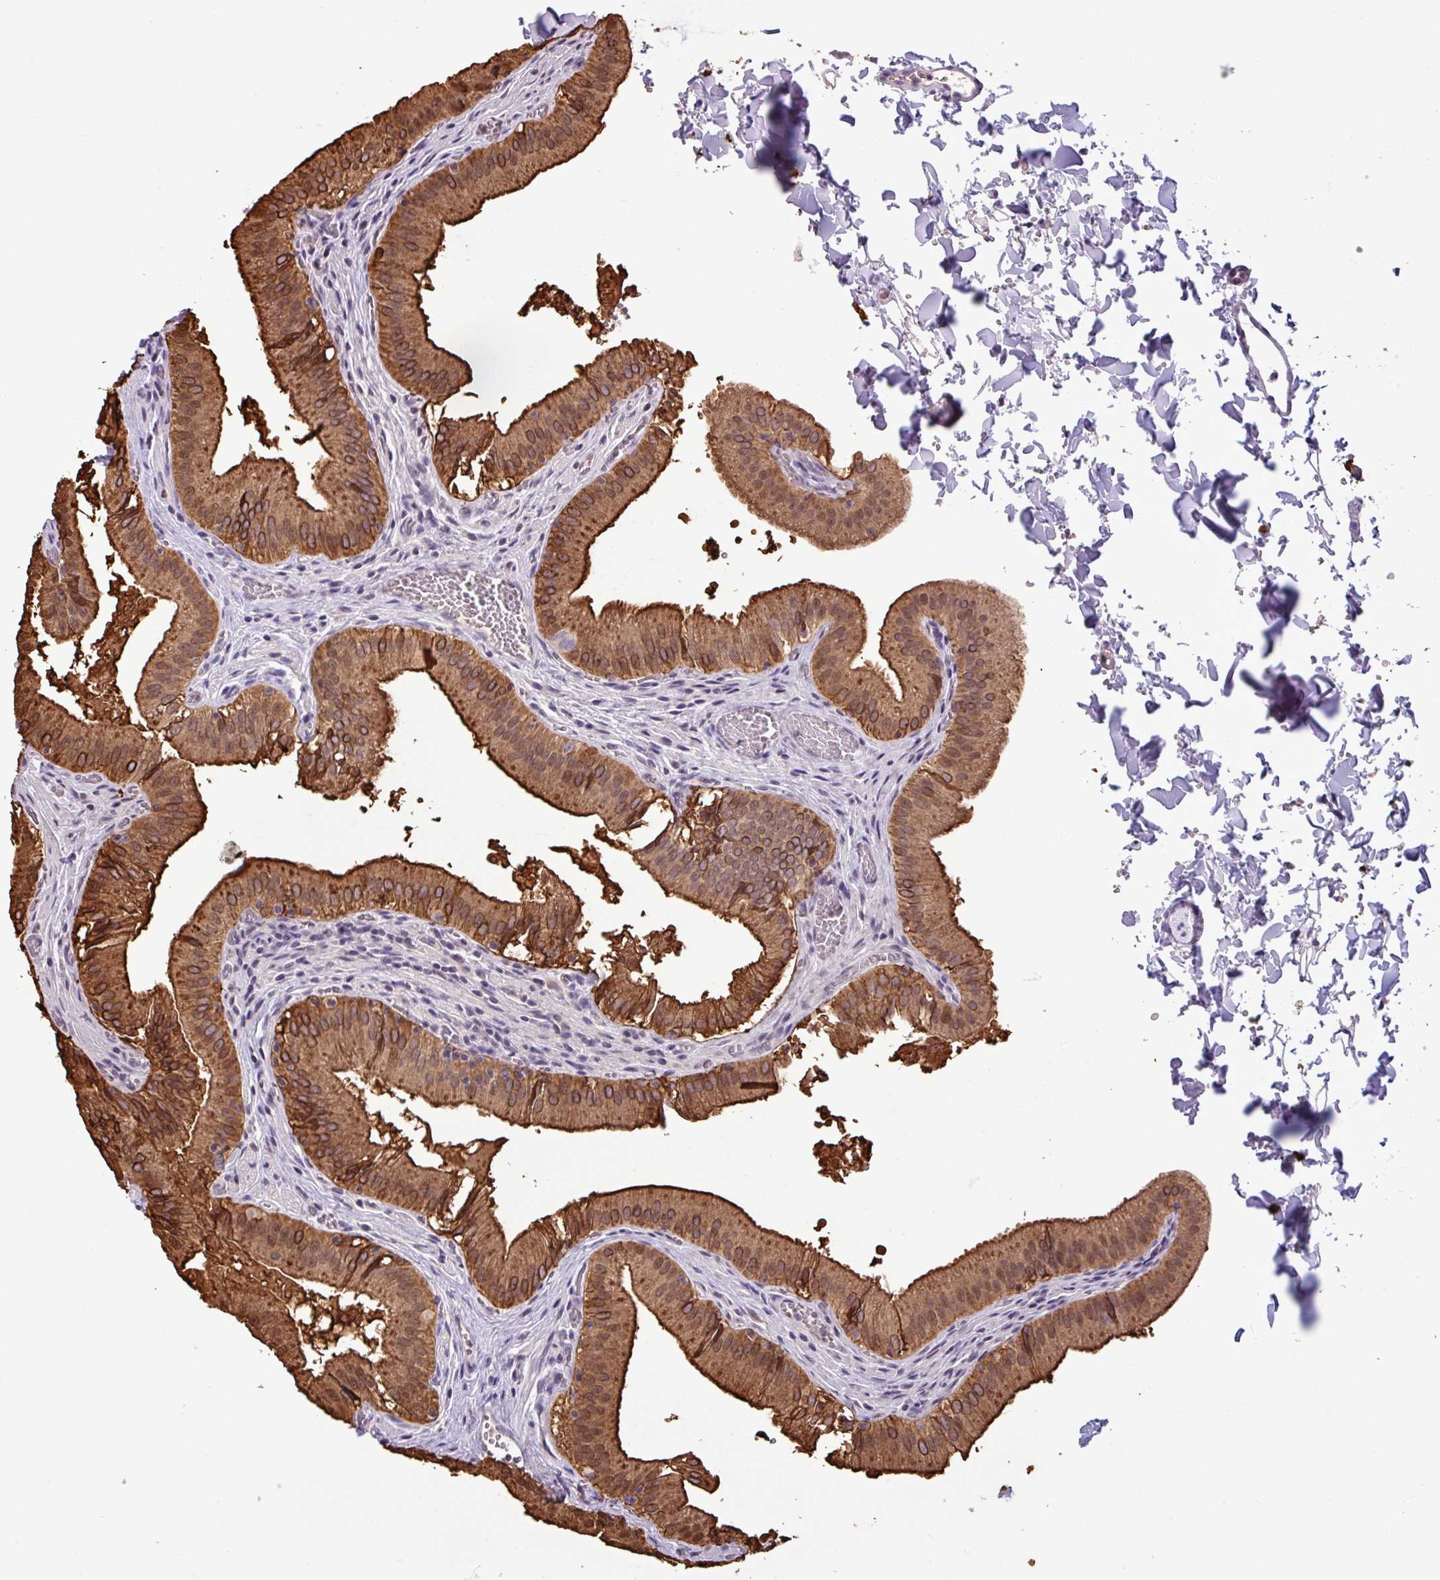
{"staining": {"intensity": "strong", "quantity": ">75%", "location": "cytoplasmic/membranous"}, "tissue": "gallbladder", "cell_type": "Glandular cells", "image_type": "normal", "snomed": [{"axis": "morphology", "description": "Normal tissue, NOS"}, {"axis": "topography", "description": "Gallbladder"}, {"axis": "topography", "description": "Peripheral nerve tissue"}], "caption": "Gallbladder stained with DAB (3,3'-diaminobenzidine) IHC shows high levels of strong cytoplasmic/membranous positivity in about >75% of glandular cells. (DAB (3,3'-diaminobenzidine) IHC with brightfield microscopy, high magnification).", "gene": "PNLDC1", "patient": {"sex": "male", "age": 17}}